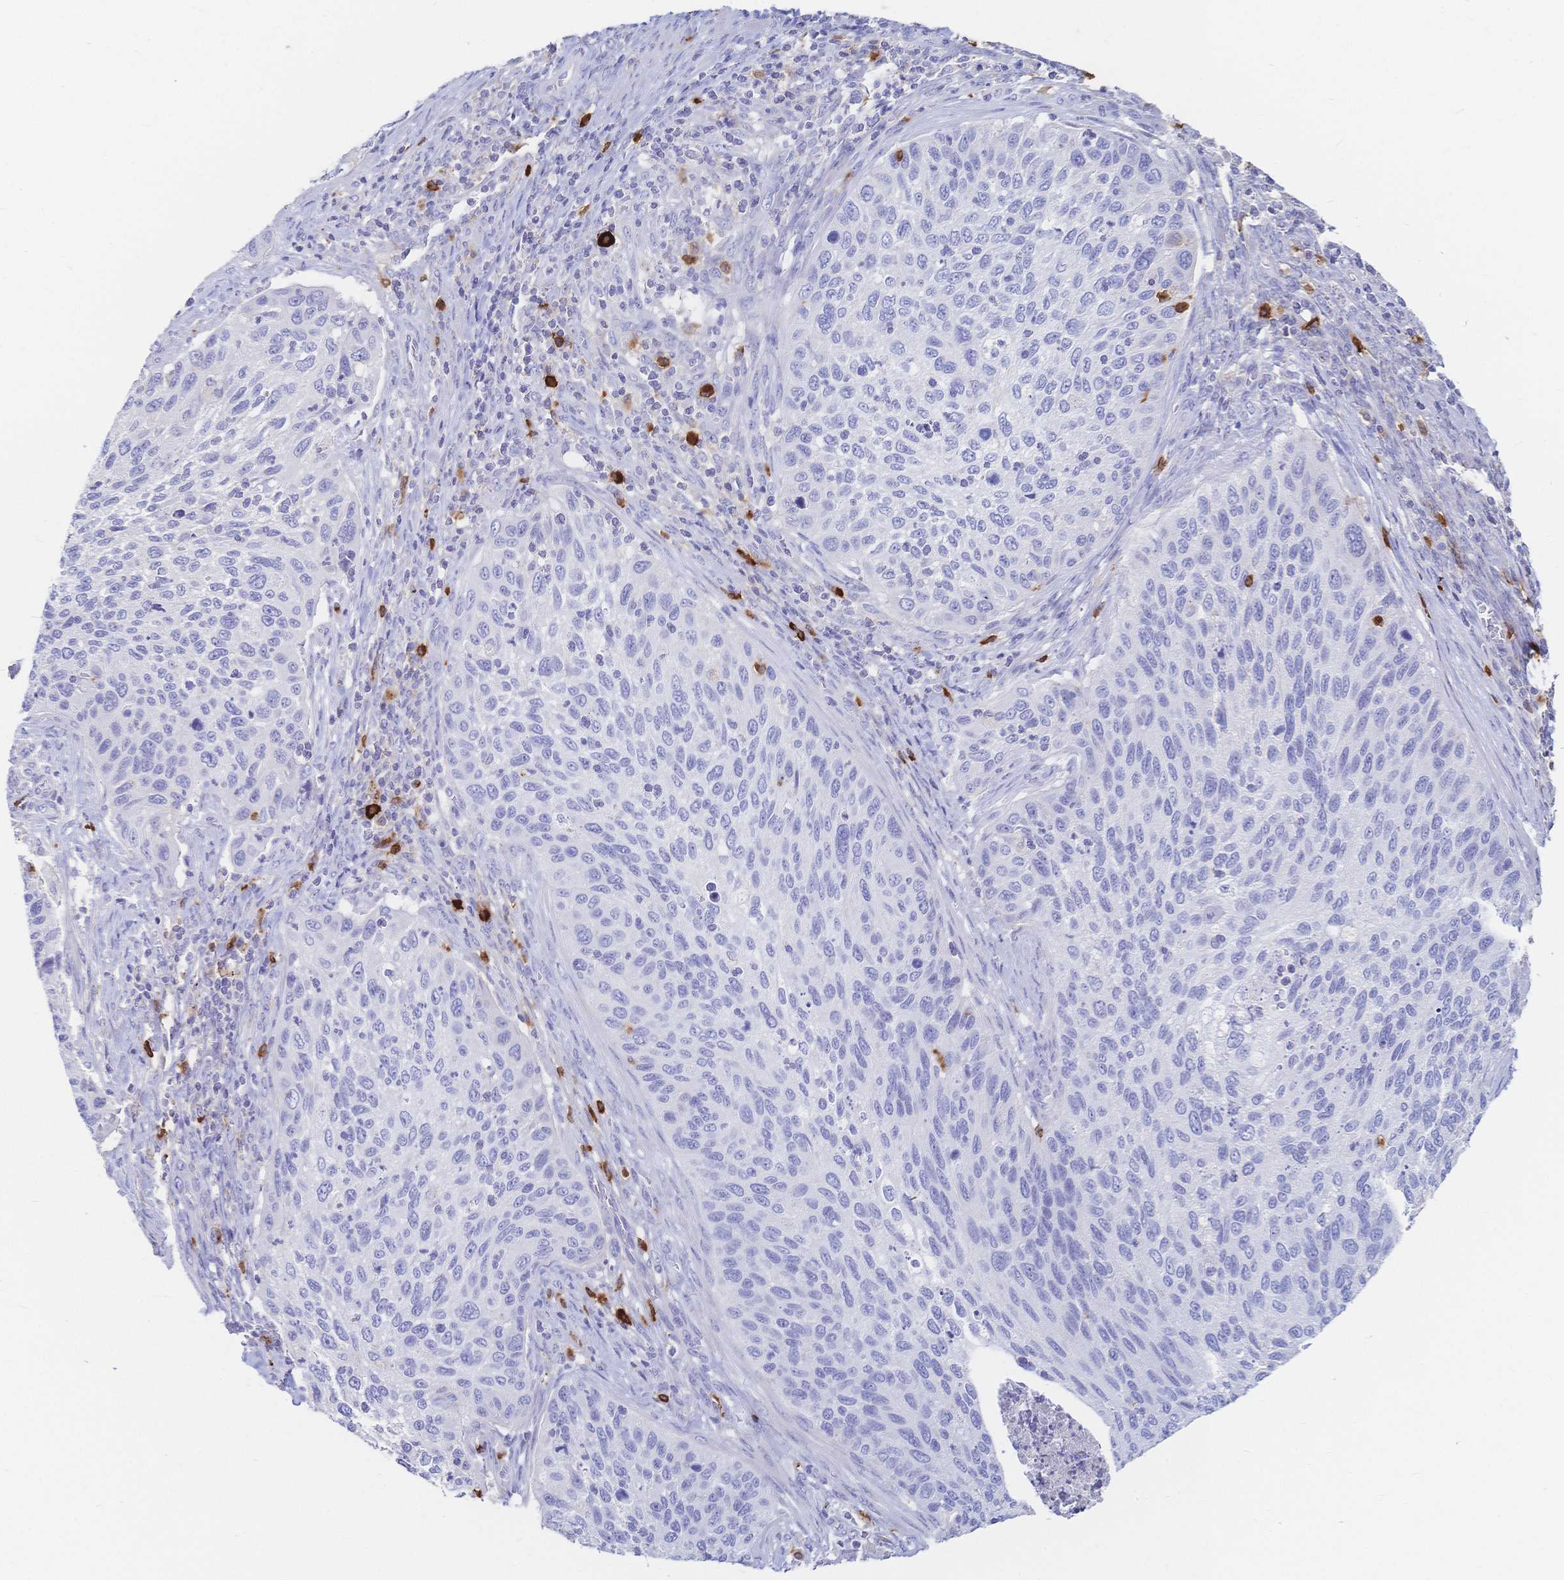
{"staining": {"intensity": "negative", "quantity": "none", "location": "none"}, "tissue": "cervical cancer", "cell_type": "Tumor cells", "image_type": "cancer", "snomed": [{"axis": "morphology", "description": "Squamous cell carcinoma, NOS"}, {"axis": "topography", "description": "Cervix"}], "caption": "This is a photomicrograph of immunohistochemistry (IHC) staining of squamous cell carcinoma (cervical), which shows no staining in tumor cells.", "gene": "IL2RB", "patient": {"sex": "female", "age": 70}}